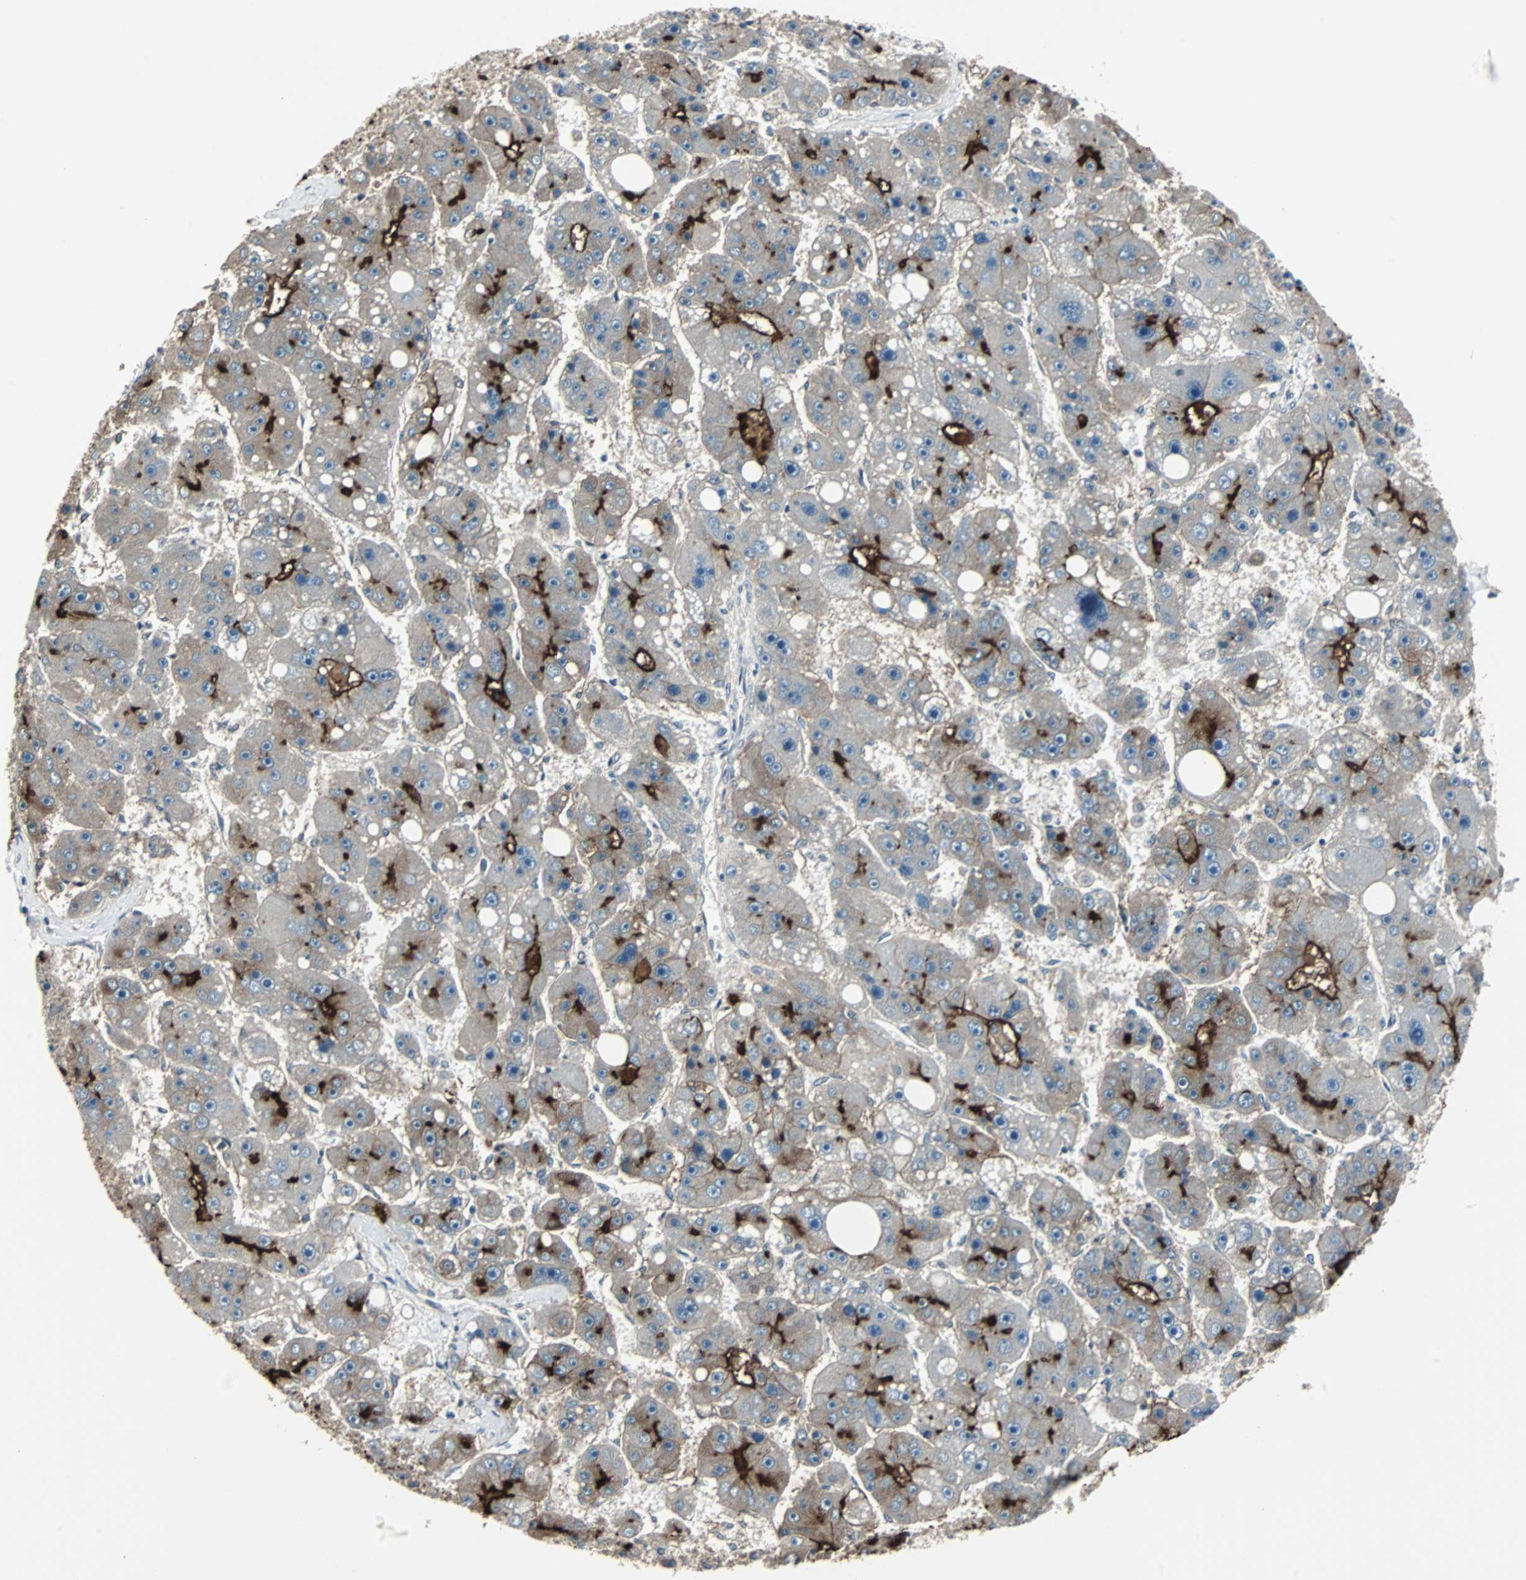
{"staining": {"intensity": "strong", "quantity": "25%-75%", "location": "cytoplasmic/membranous"}, "tissue": "liver cancer", "cell_type": "Tumor cells", "image_type": "cancer", "snomed": [{"axis": "morphology", "description": "Carcinoma, Hepatocellular, NOS"}, {"axis": "topography", "description": "Liver"}], "caption": "Liver cancer stained for a protein (brown) reveals strong cytoplasmic/membranous positive expression in about 25%-75% of tumor cells.", "gene": "MKX", "patient": {"sex": "female", "age": 61}}